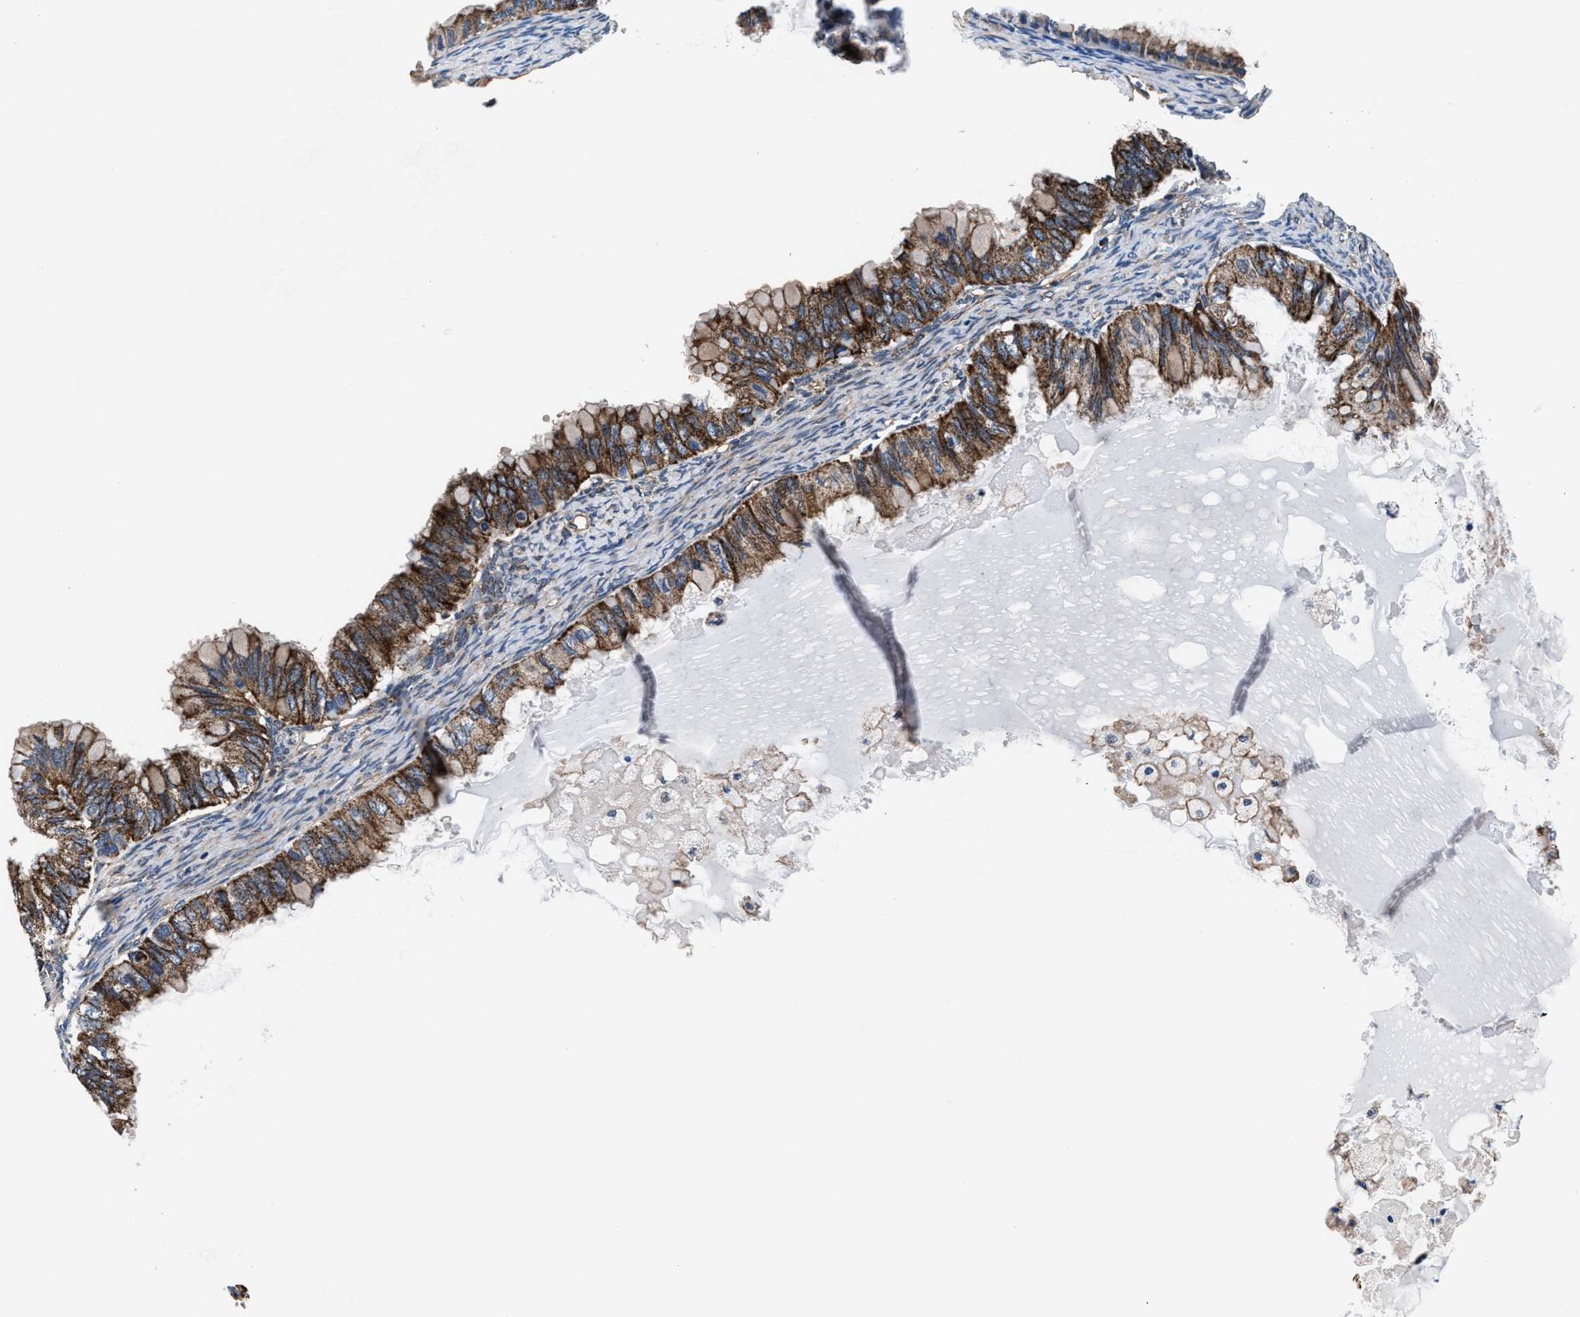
{"staining": {"intensity": "strong", "quantity": ">75%", "location": "cytoplasmic/membranous"}, "tissue": "ovarian cancer", "cell_type": "Tumor cells", "image_type": "cancer", "snomed": [{"axis": "morphology", "description": "Cystadenocarcinoma, mucinous, NOS"}, {"axis": "topography", "description": "Ovary"}], "caption": "Strong cytoplasmic/membranous protein positivity is appreciated in approximately >75% of tumor cells in mucinous cystadenocarcinoma (ovarian).", "gene": "NKTR", "patient": {"sex": "female", "age": 80}}